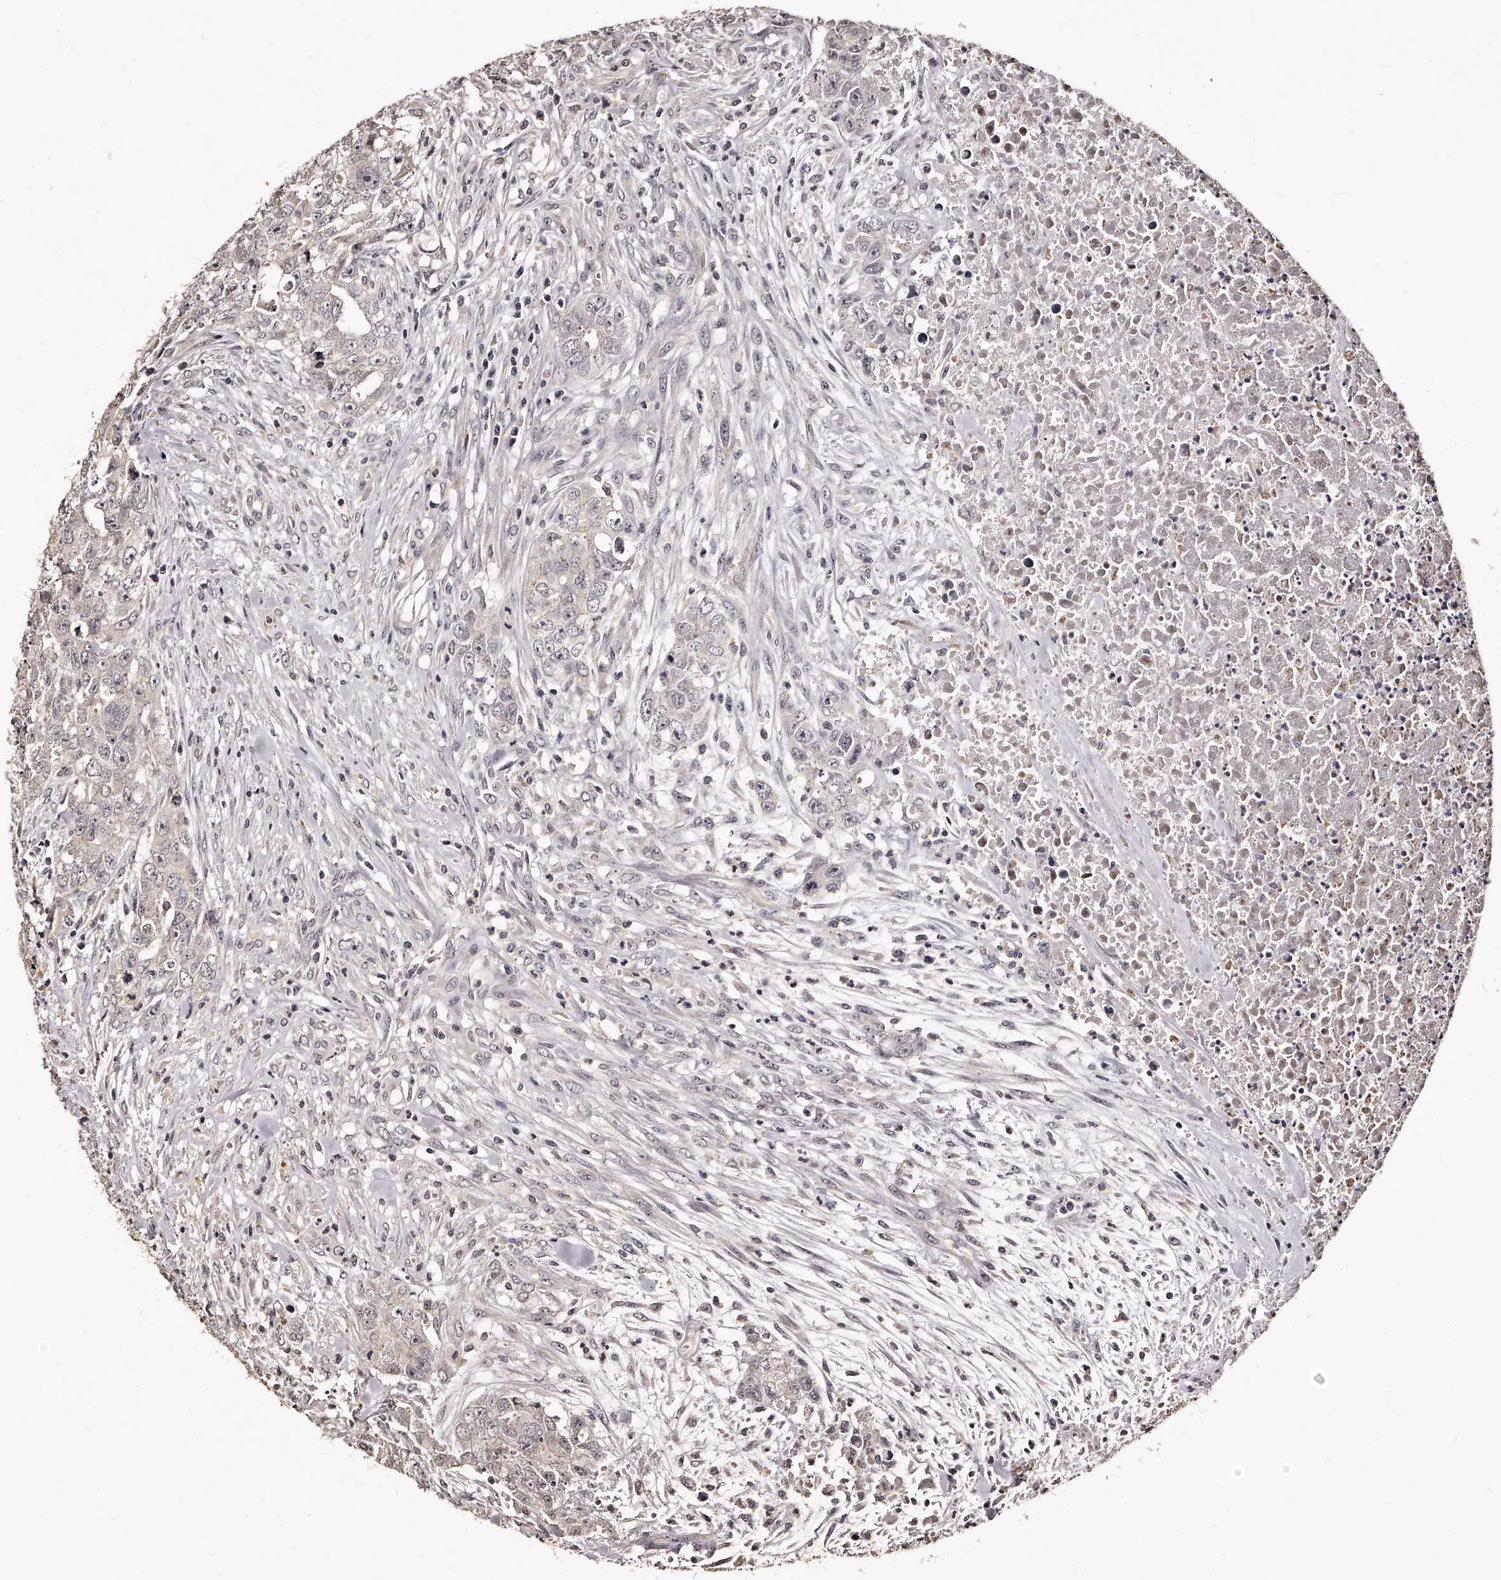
{"staining": {"intensity": "negative", "quantity": "none", "location": "none"}, "tissue": "testis cancer", "cell_type": "Tumor cells", "image_type": "cancer", "snomed": [{"axis": "morphology", "description": "Carcinoma, Embryonal, NOS"}, {"axis": "topography", "description": "Testis"}], "caption": "Tumor cells are negative for protein expression in human testis cancer. The staining was performed using DAB (3,3'-diaminobenzidine) to visualize the protein expression in brown, while the nuclei were stained in blue with hematoxylin (Magnification: 20x).", "gene": "TSHR", "patient": {"sex": "male", "age": 28}}